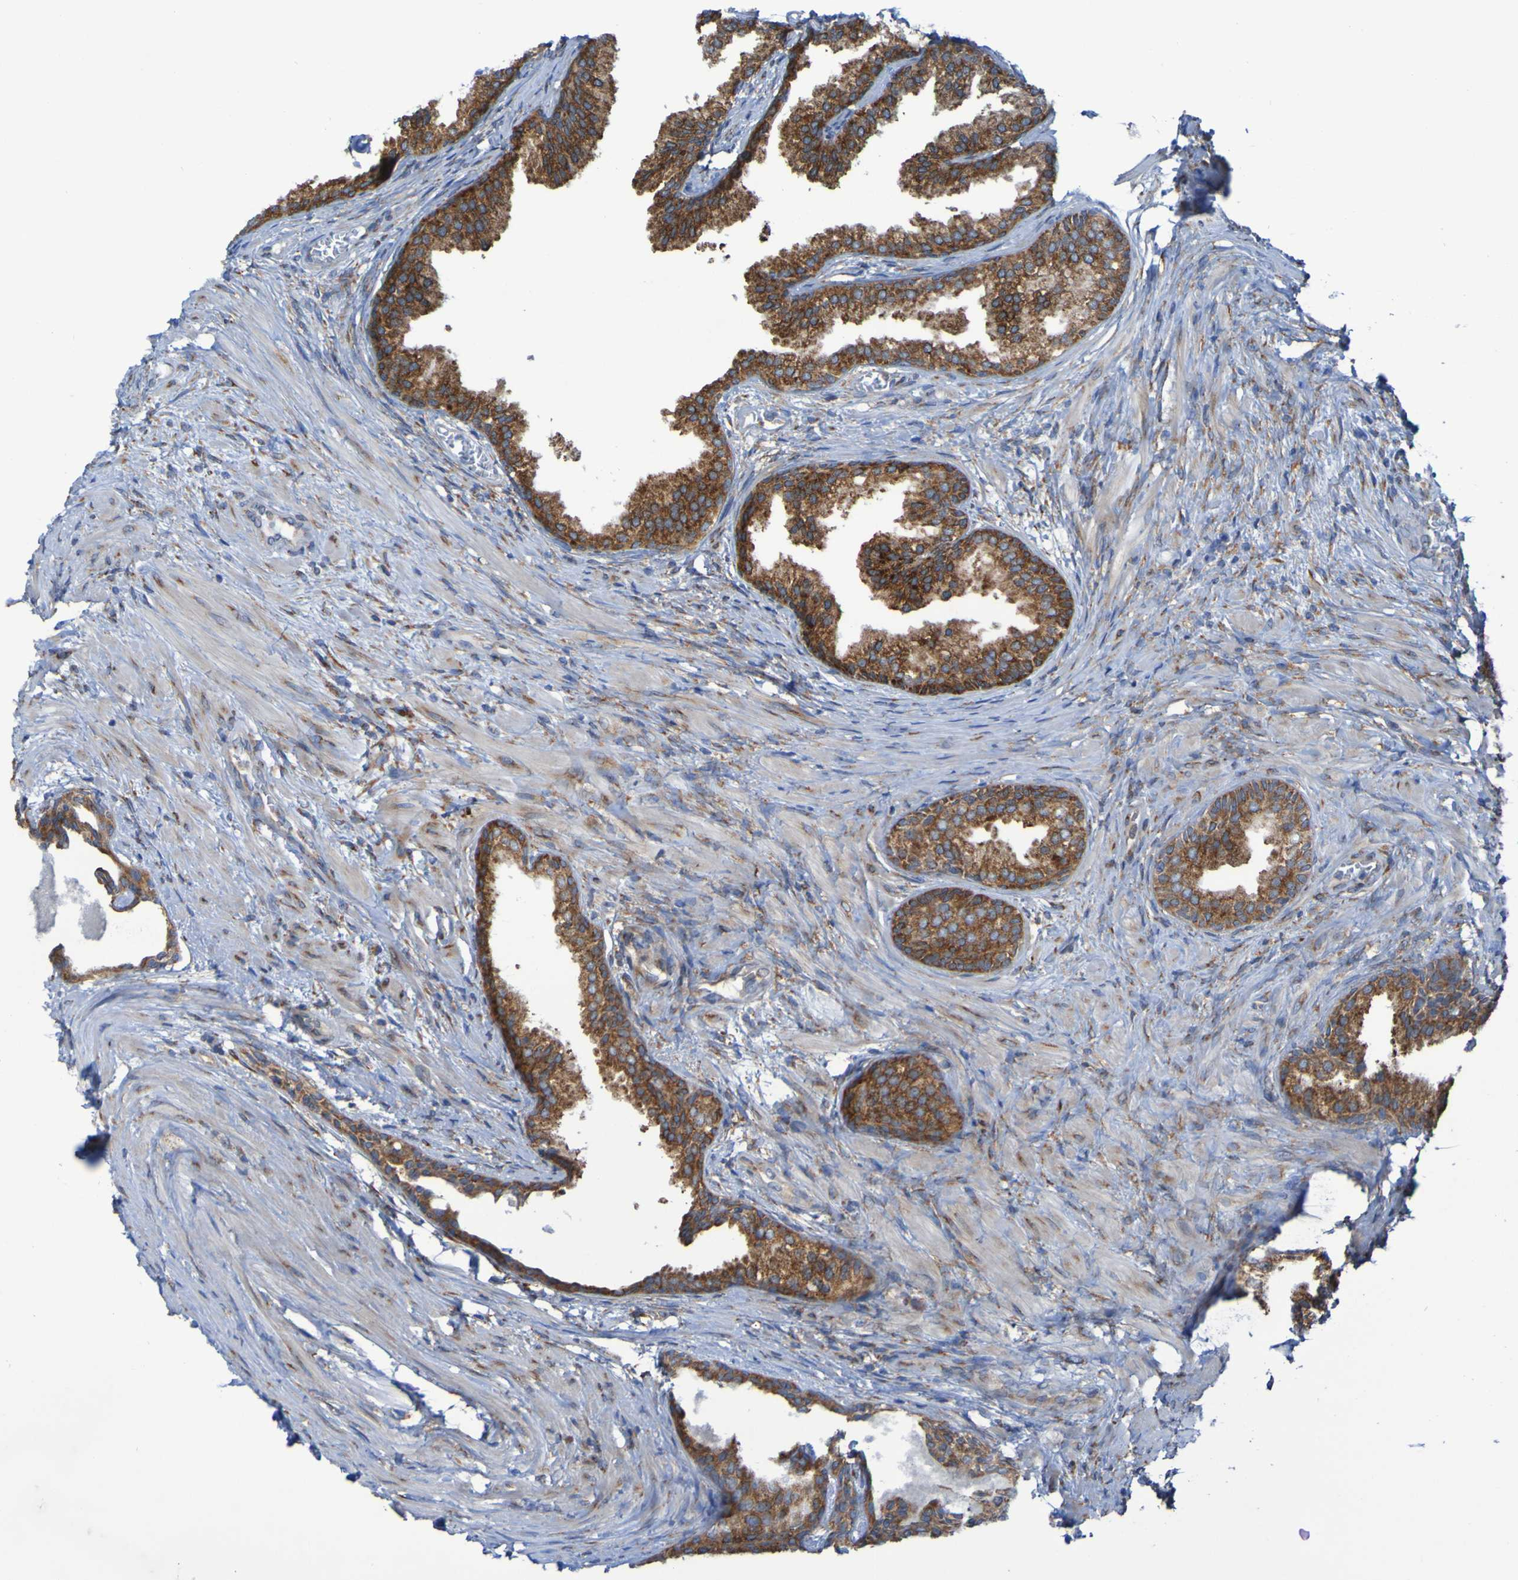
{"staining": {"intensity": "strong", "quantity": ">75%", "location": "cytoplasmic/membranous"}, "tissue": "prostate", "cell_type": "Glandular cells", "image_type": "normal", "snomed": [{"axis": "morphology", "description": "Normal tissue, NOS"}, {"axis": "topography", "description": "Prostate"}], "caption": "Brown immunohistochemical staining in normal human prostate reveals strong cytoplasmic/membranous expression in about >75% of glandular cells.", "gene": "FKBP3", "patient": {"sex": "male", "age": 76}}